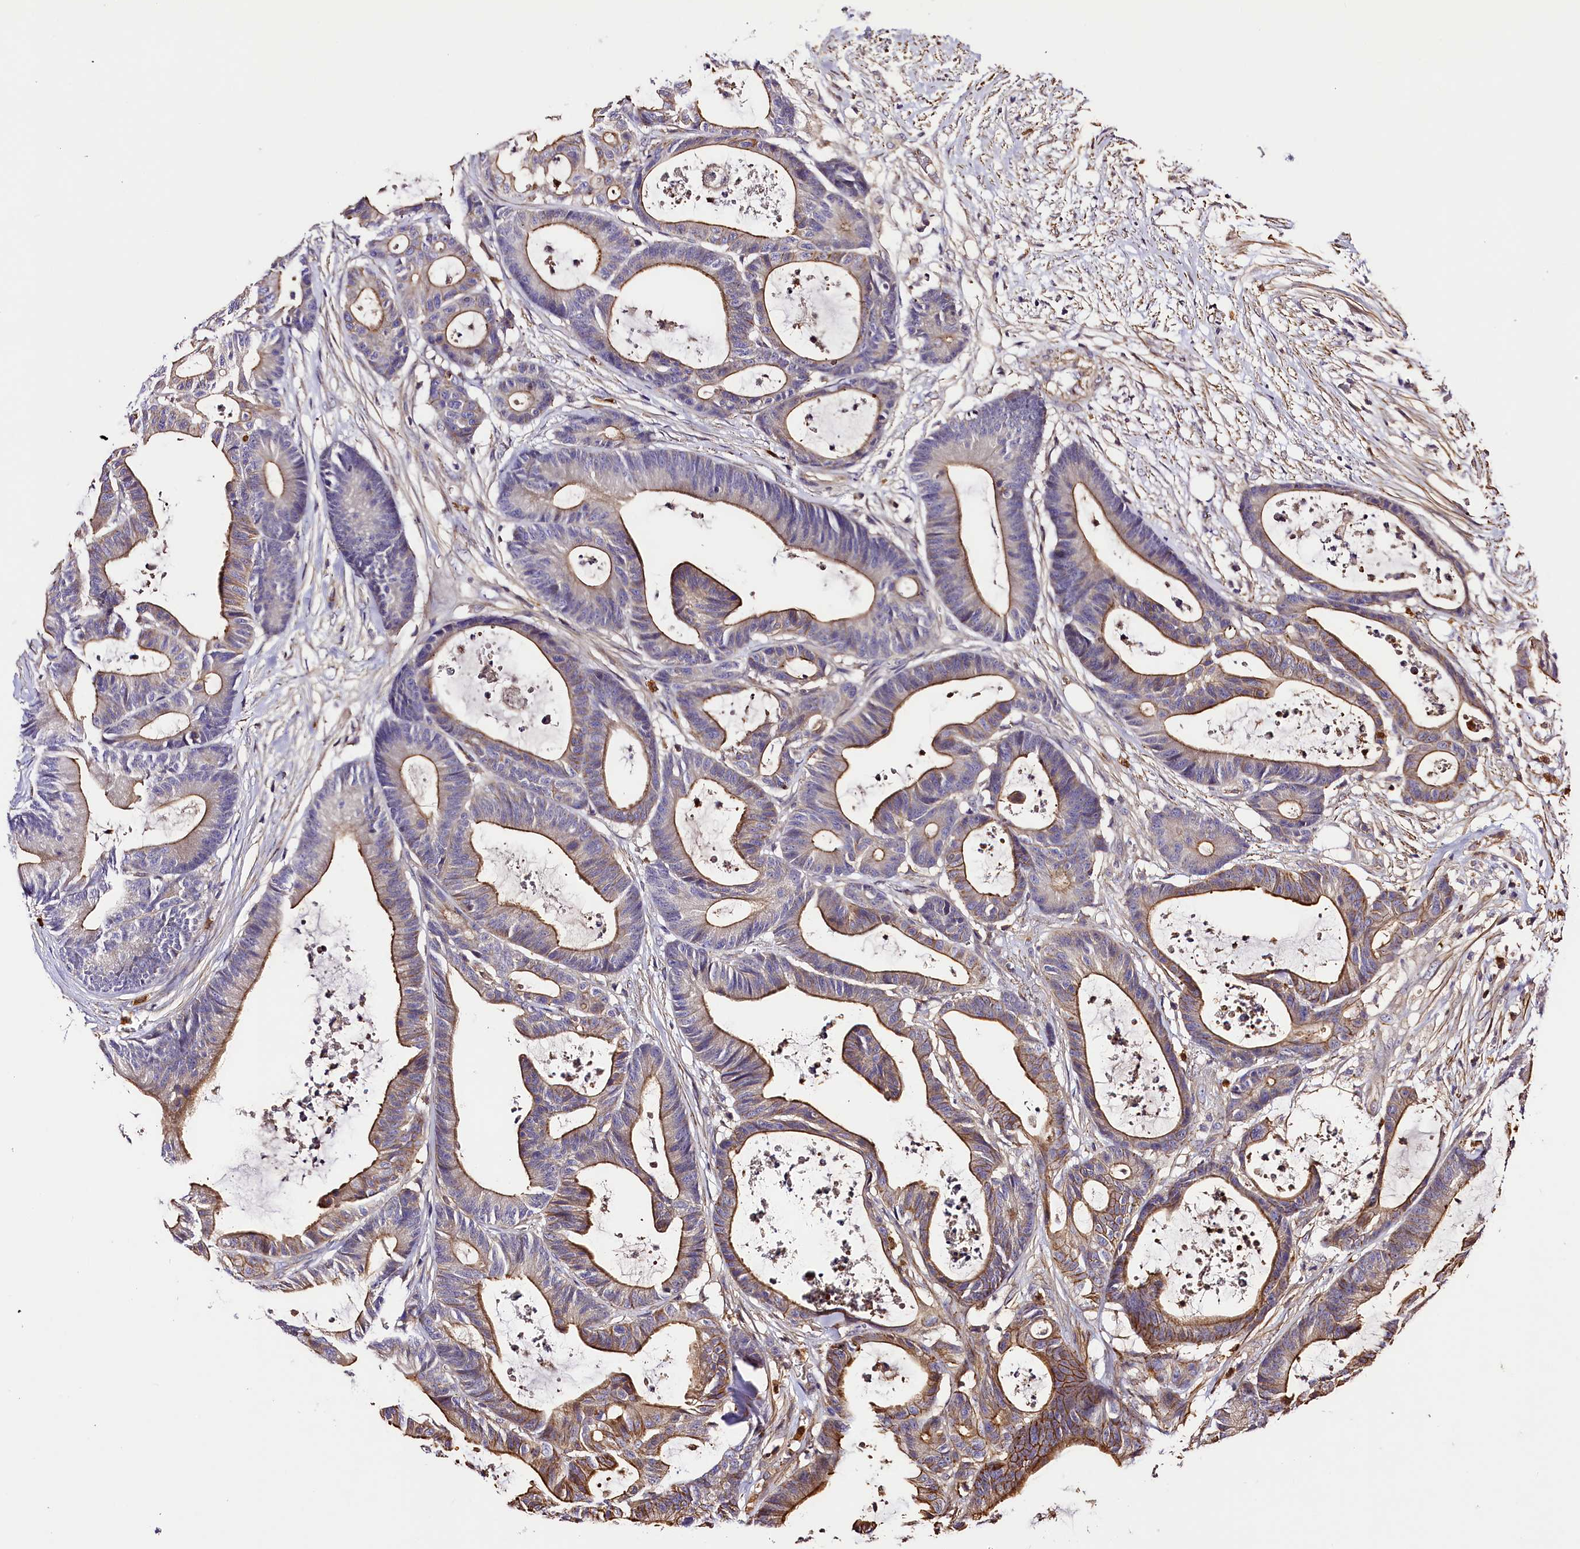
{"staining": {"intensity": "moderate", "quantity": ">75%", "location": "cytoplasmic/membranous"}, "tissue": "colorectal cancer", "cell_type": "Tumor cells", "image_type": "cancer", "snomed": [{"axis": "morphology", "description": "Adenocarcinoma, NOS"}, {"axis": "topography", "description": "Colon"}], "caption": "Immunohistochemistry staining of colorectal cancer, which shows medium levels of moderate cytoplasmic/membranous expression in about >75% of tumor cells indicating moderate cytoplasmic/membranous protein positivity. The staining was performed using DAB (brown) for protein detection and nuclei were counterstained in hematoxylin (blue).", "gene": "RAPSN", "patient": {"sex": "female", "age": 84}}